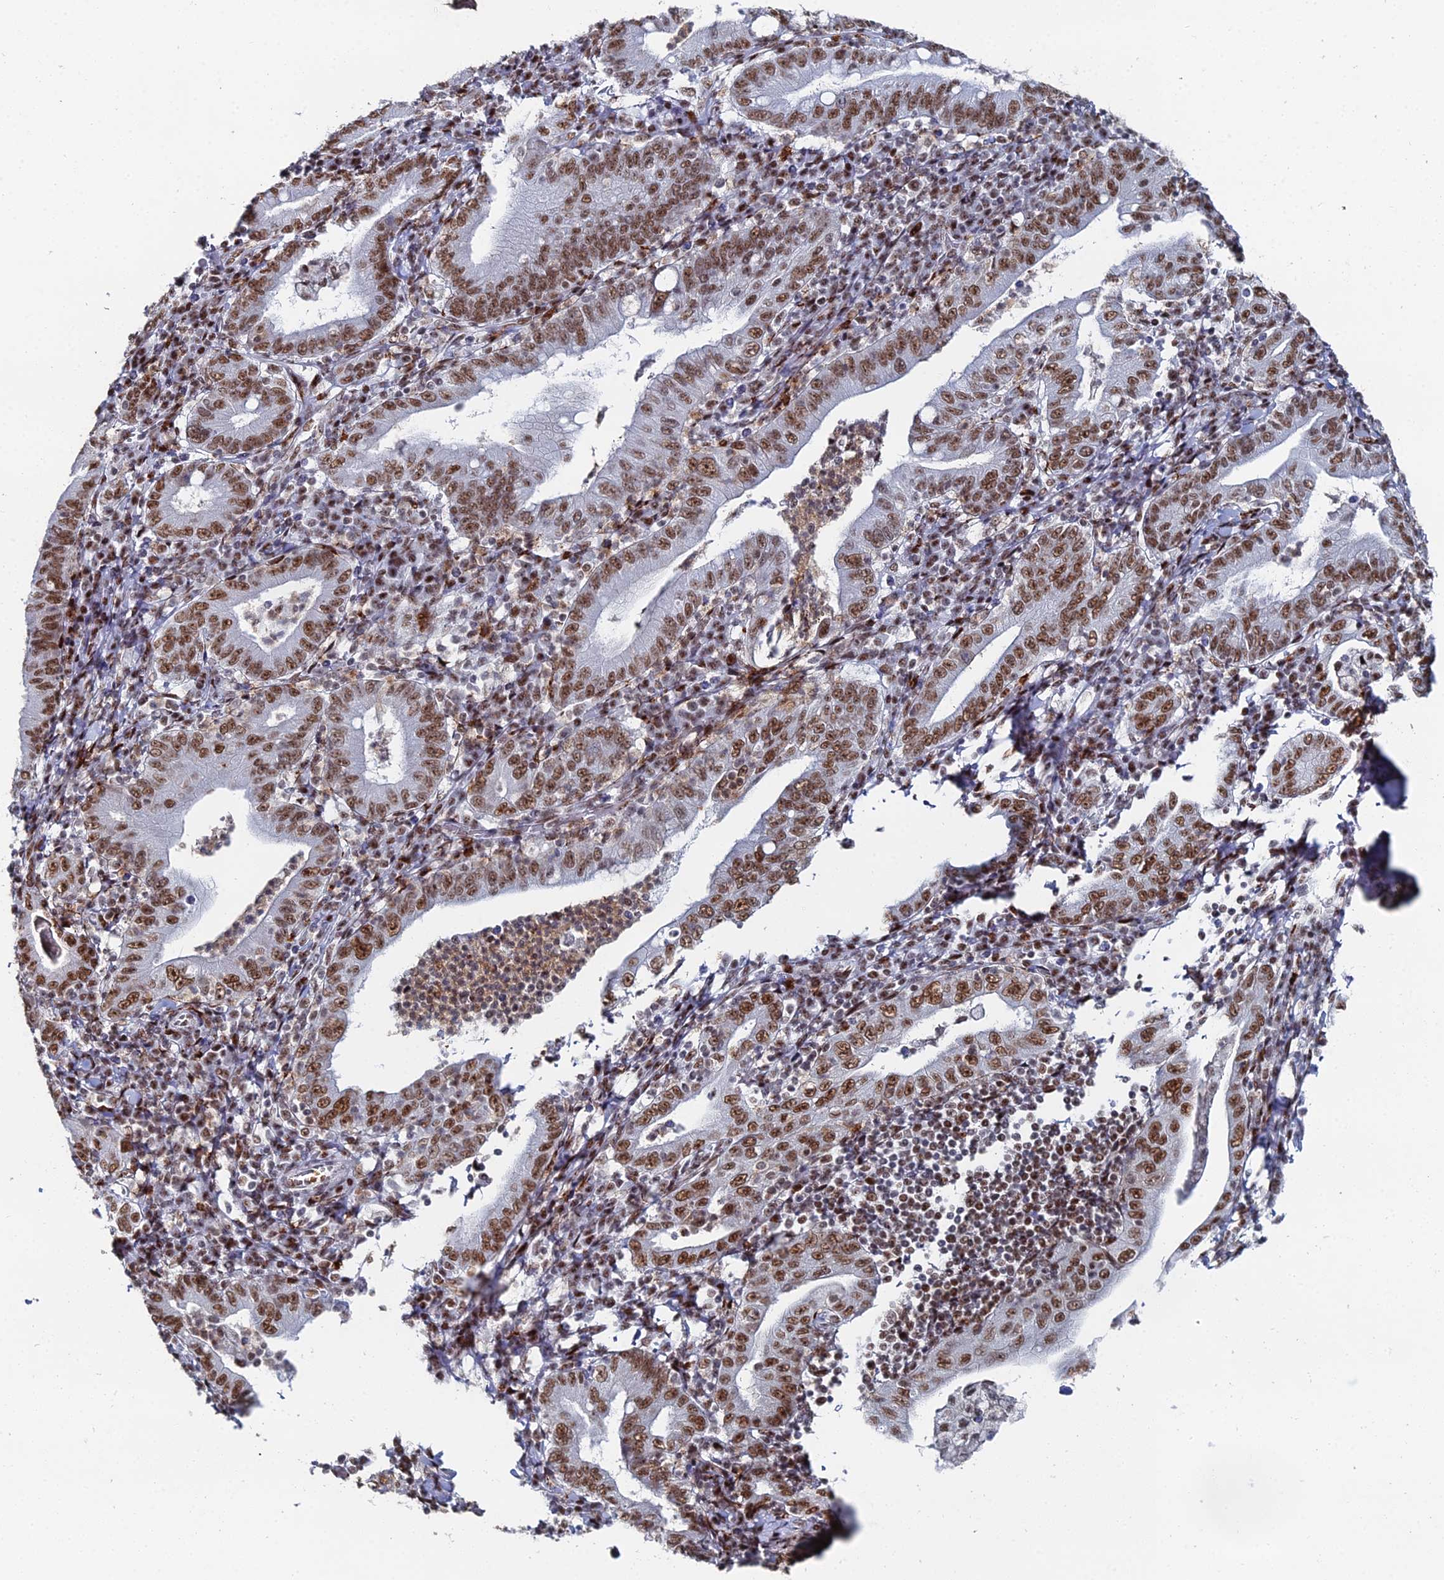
{"staining": {"intensity": "moderate", "quantity": ">75%", "location": "nuclear"}, "tissue": "stomach cancer", "cell_type": "Tumor cells", "image_type": "cancer", "snomed": [{"axis": "morphology", "description": "Normal tissue, NOS"}, {"axis": "morphology", "description": "Adenocarcinoma, NOS"}, {"axis": "topography", "description": "Esophagus"}, {"axis": "topography", "description": "Stomach, upper"}, {"axis": "topography", "description": "Peripheral nerve tissue"}], "caption": "Adenocarcinoma (stomach) tissue displays moderate nuclear staining in approximately >75% of tumor cells The staining was performed using DAB to visualize the protein expression in brown, while the nuclei were stained in blue with hematoxylin (Magnification: 20x).", "gene": "GSC2", "patient": {"sex": "male", "age": 62}}